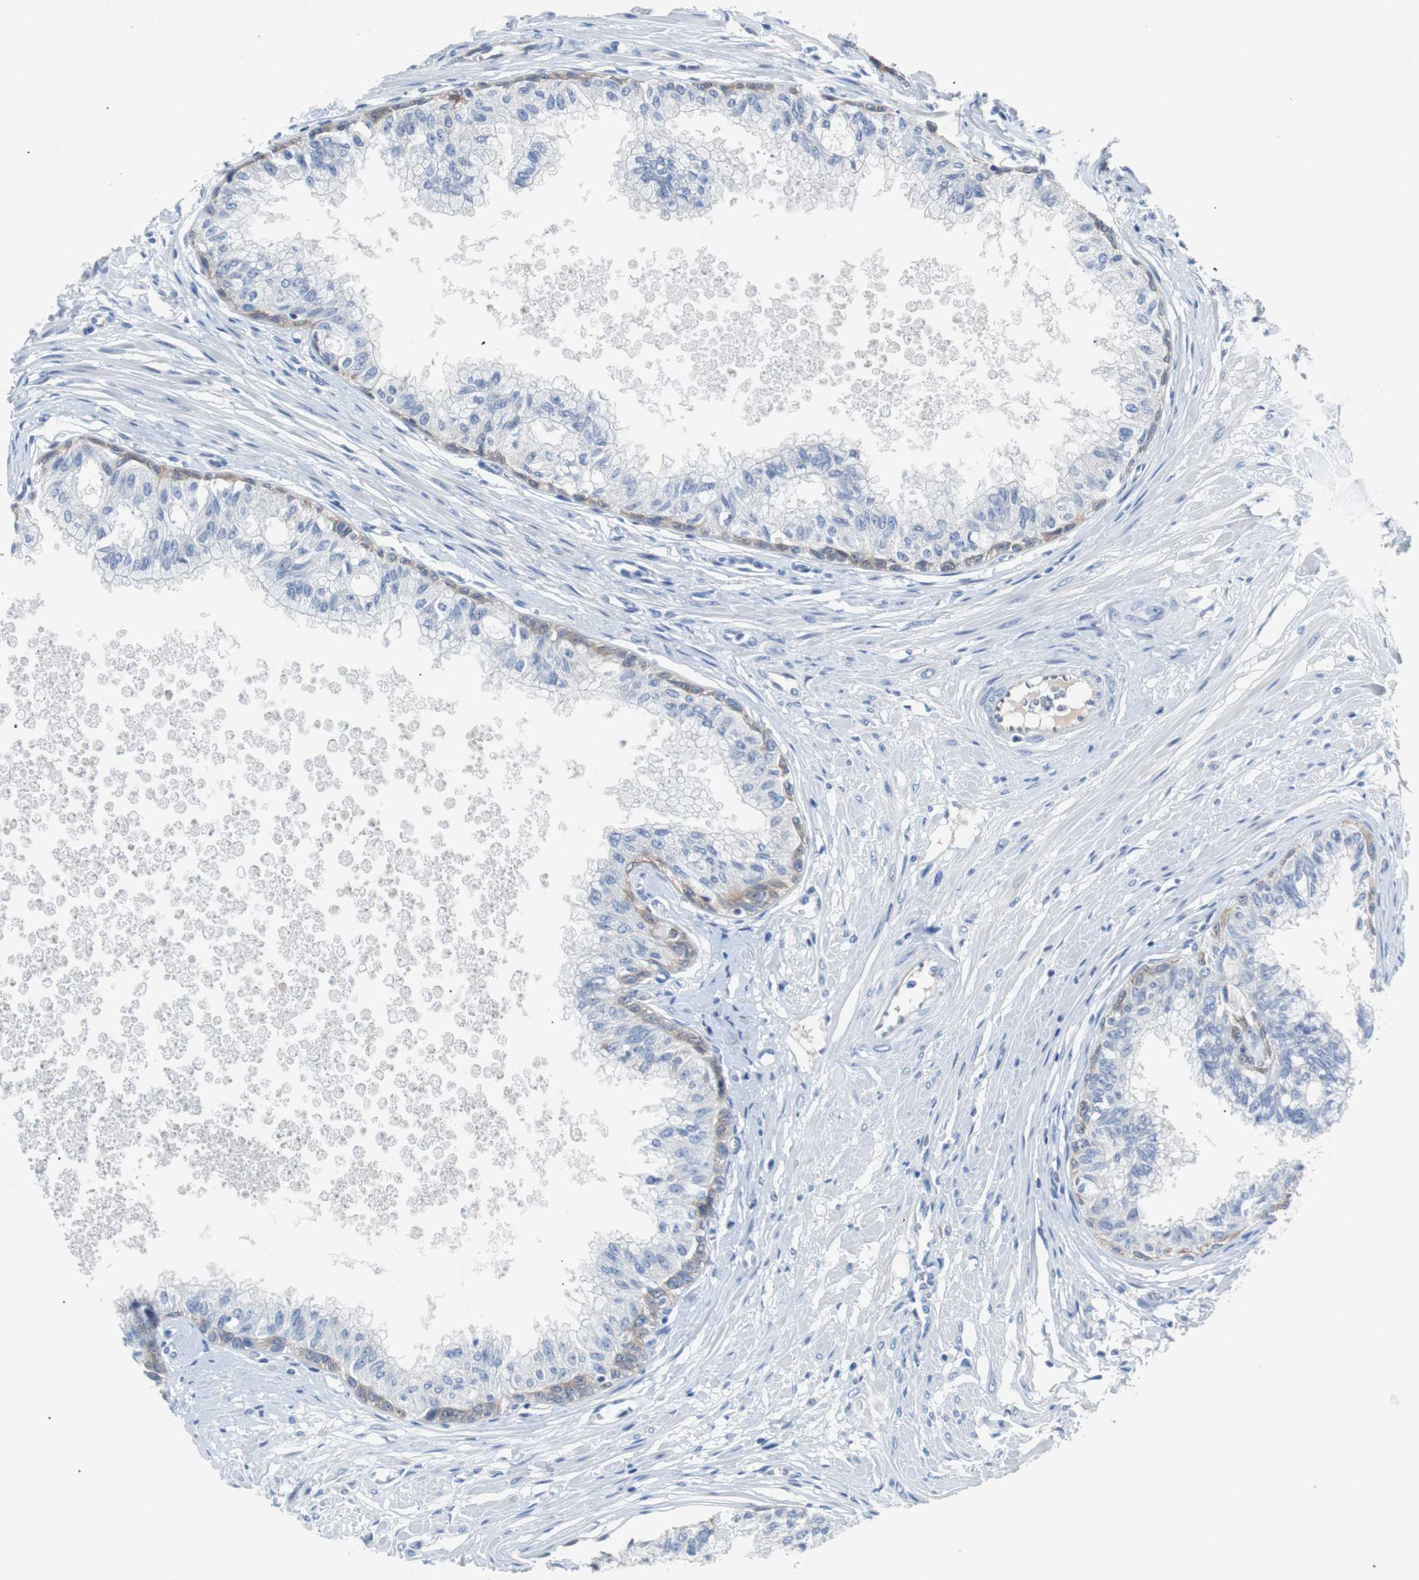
{"staining": {"intensity": "weak", "quantity": "25%-75%", "location": "cytoplasmic/membranous"}, "tissue": "prostate", "cell_type": "Glandular cells", "image_type": "normal", "snomed": [{"axis": "morphology", "description": "Normal tissue, NOS"}, {"axis": "topography", "description": "Prostate"}, {"axis": "topography", "description": "Seminal veicle"}], "caption": "Glandular cells exhibit weak cytoplasmic/membranous positivity in approximately 25%-75% of cells in normal prostate. (DAB = brown stain, brightfield microscopy at high magnification).", "gene": "EEF2K", "patient": {"sex": "male", "age": 60}}